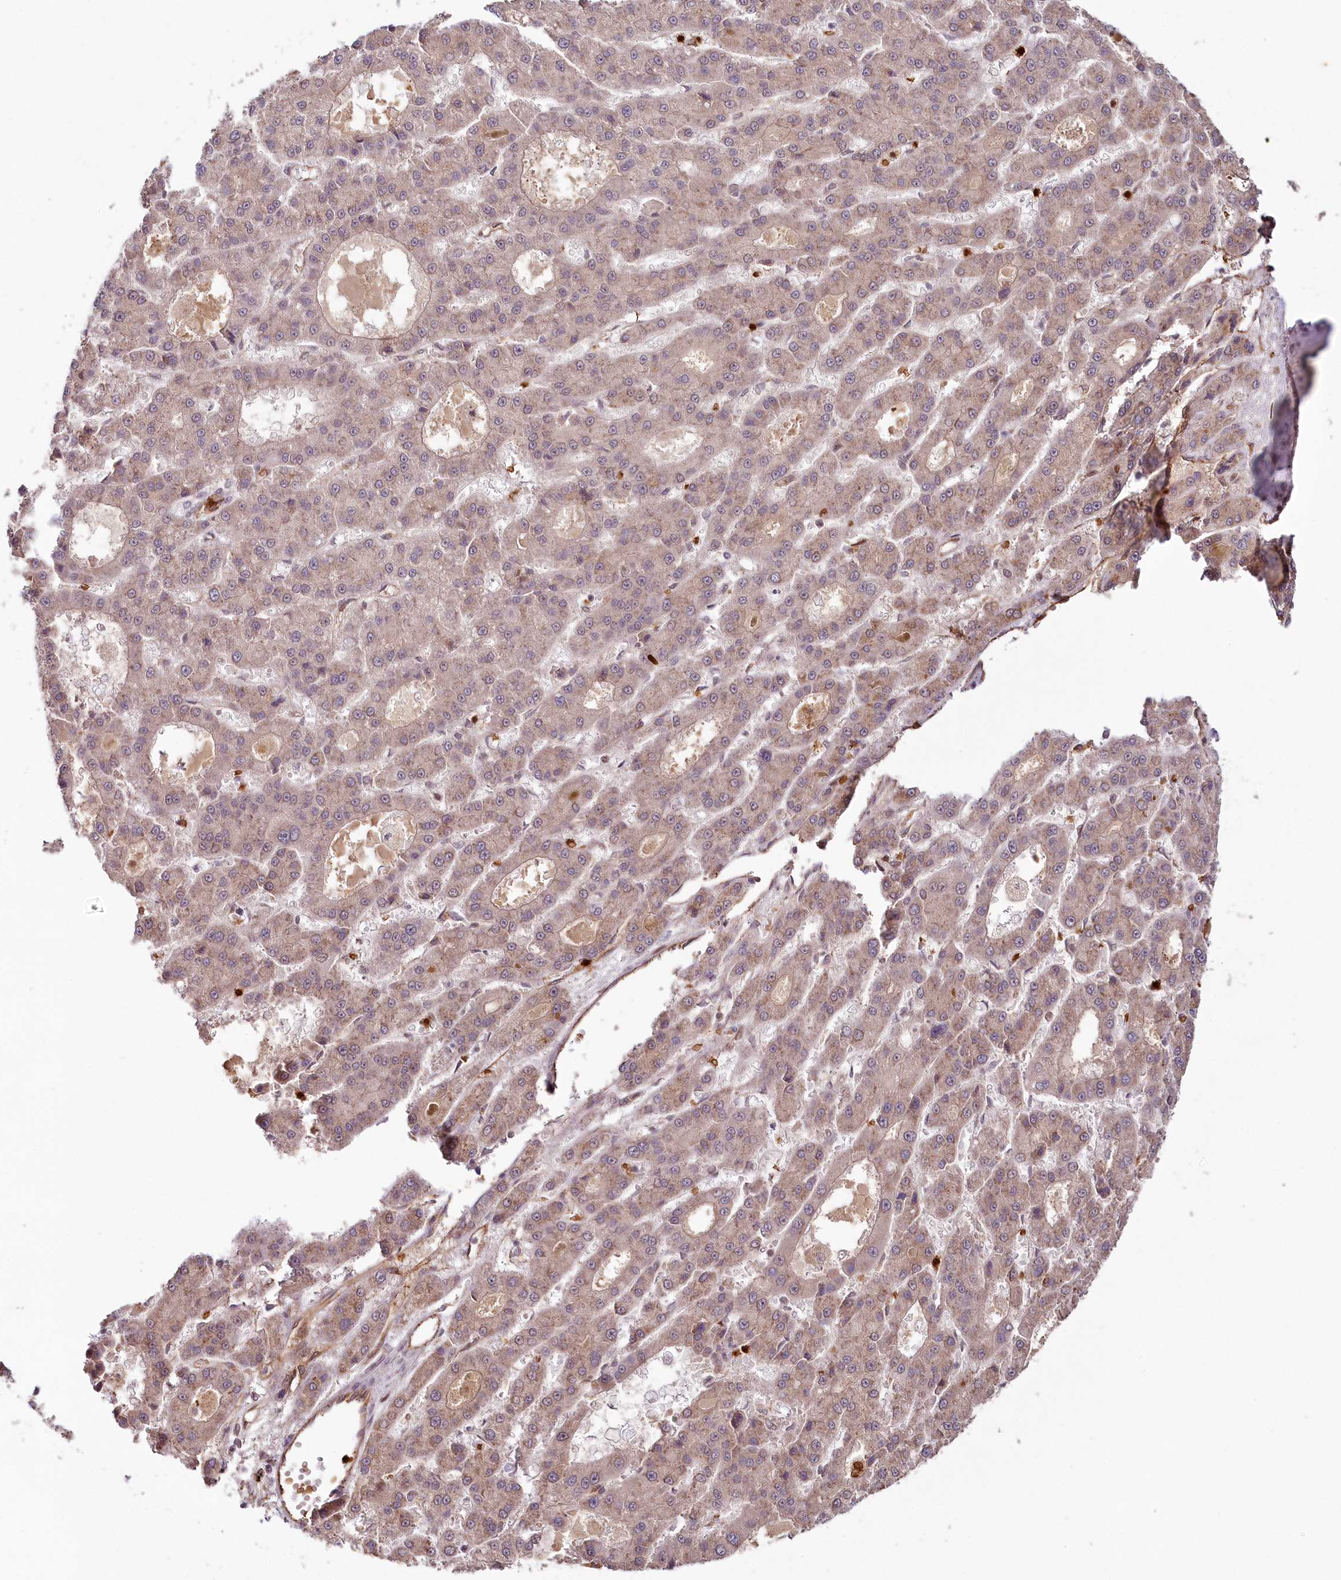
{"staining": {"intensity": "weak", "quantity": "25%-75%", "location": "cytoplasmic/membranous,nuclear"}, "tissue": "liver cancer", "cell_type": "Tumor cells", "image_type": "cancer", "snomed": [{"axis": "morphology", "description": "Carcinoma, Hepatocellular, NOS"}, {"axis": "topography", "description": "Liver"}], "caption": "A high-resolution micrograph shows immunohistochemistry (IHC) staining of liver cancer (hepatocellular carcinoma), which reveals weak cytoplasmic/membranous and nuclear staining in approximately 25%-75% of tumor cells.", "gene": "ALKBH8", "patient": {"sex": "male", "age": 70}}